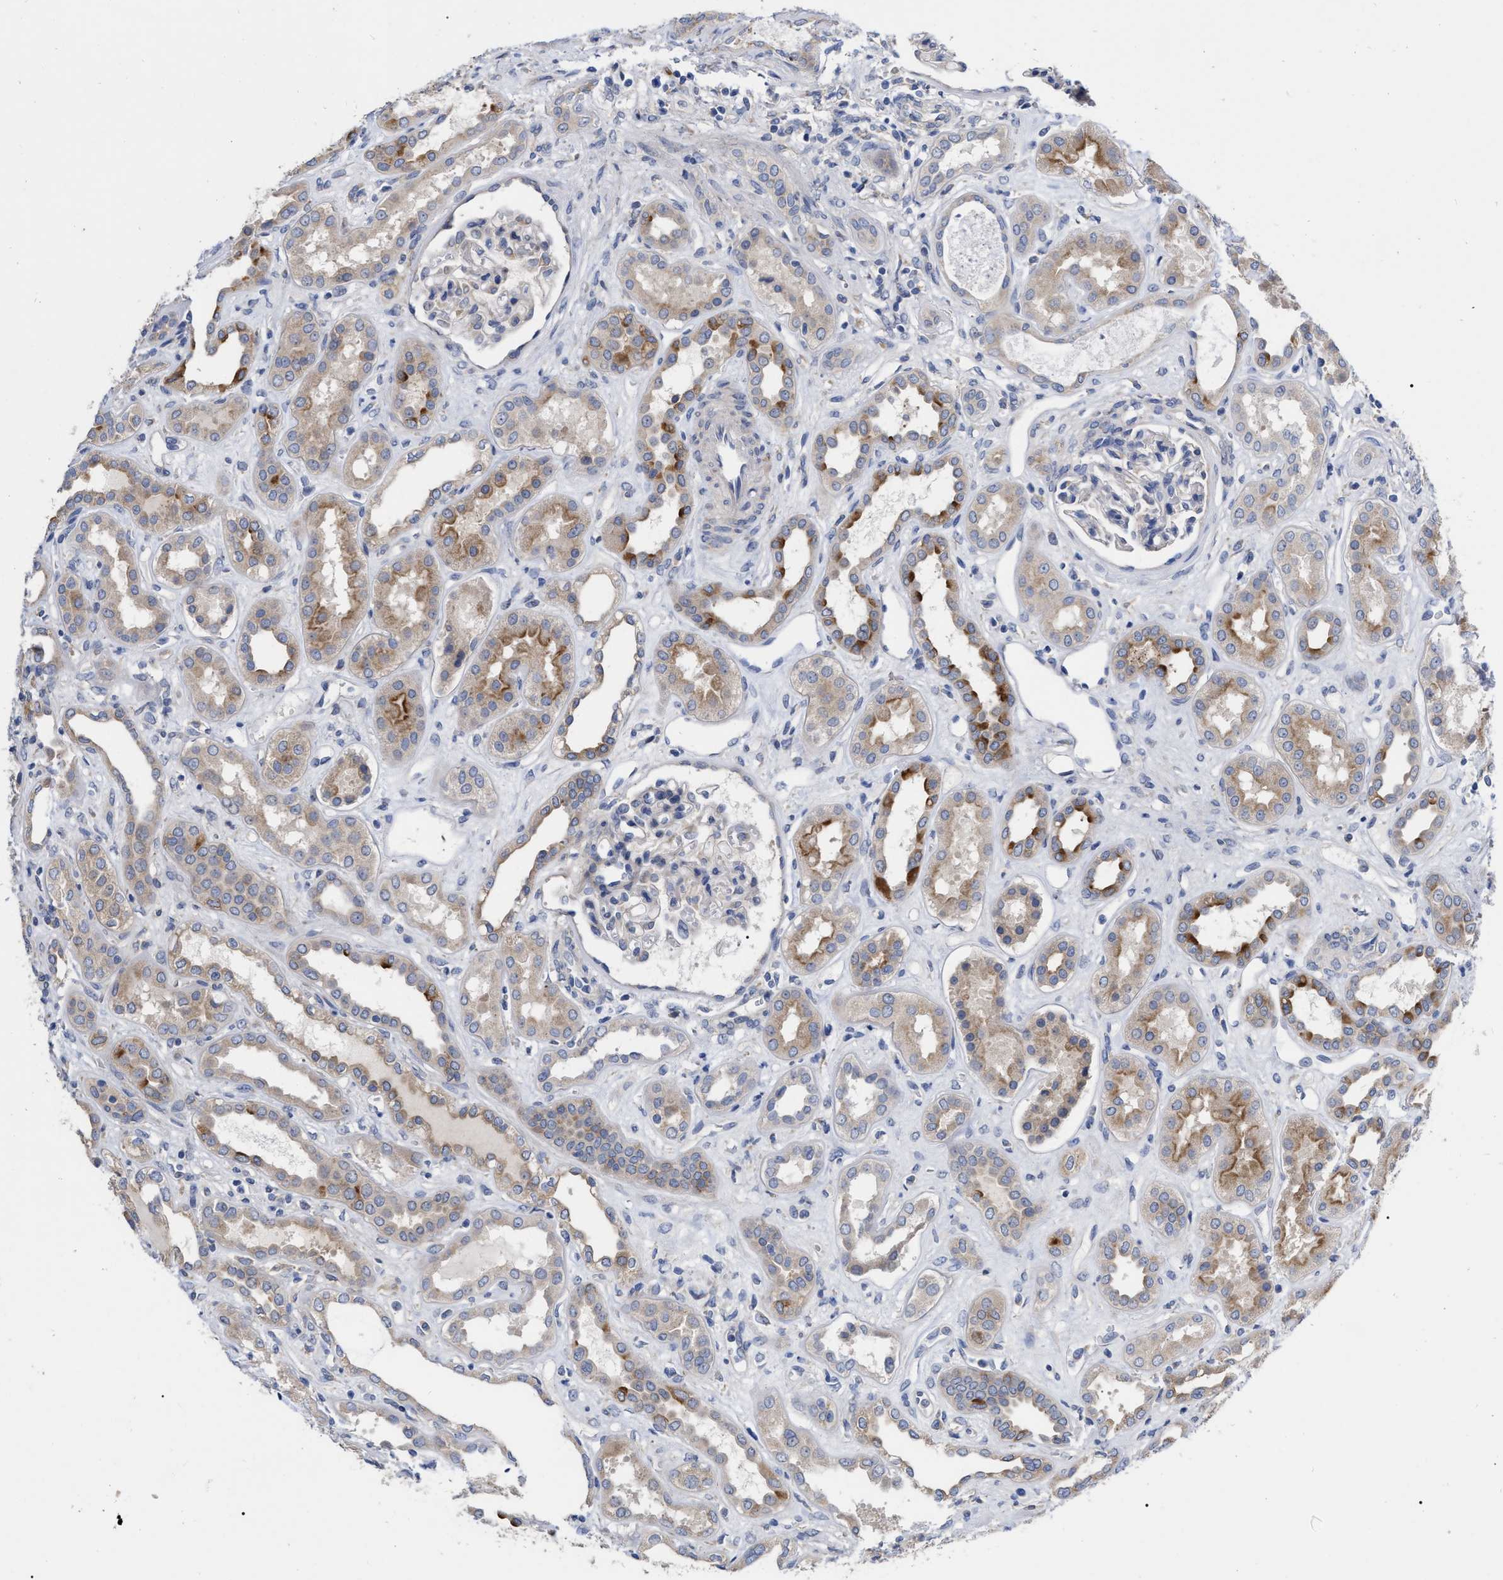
{"staining": {"intensity": "negative", "quantity": "none", "location": "none"}, "tissue": "kidney", "cell_type": "Cells in glomeruli", "image_type": "normal", "snomed": [{"axis": "morphology", "description": "Normal tissue, NOS"}, {"axis": "topography", "description": "Kidney"}], "caption": "Immunohistochemical staining of unremarkable human kidney exhibits no significant positivity in cells in glomeruli.", "gene": "MLST8", "patient": {"sex": "male", "age": 59}}